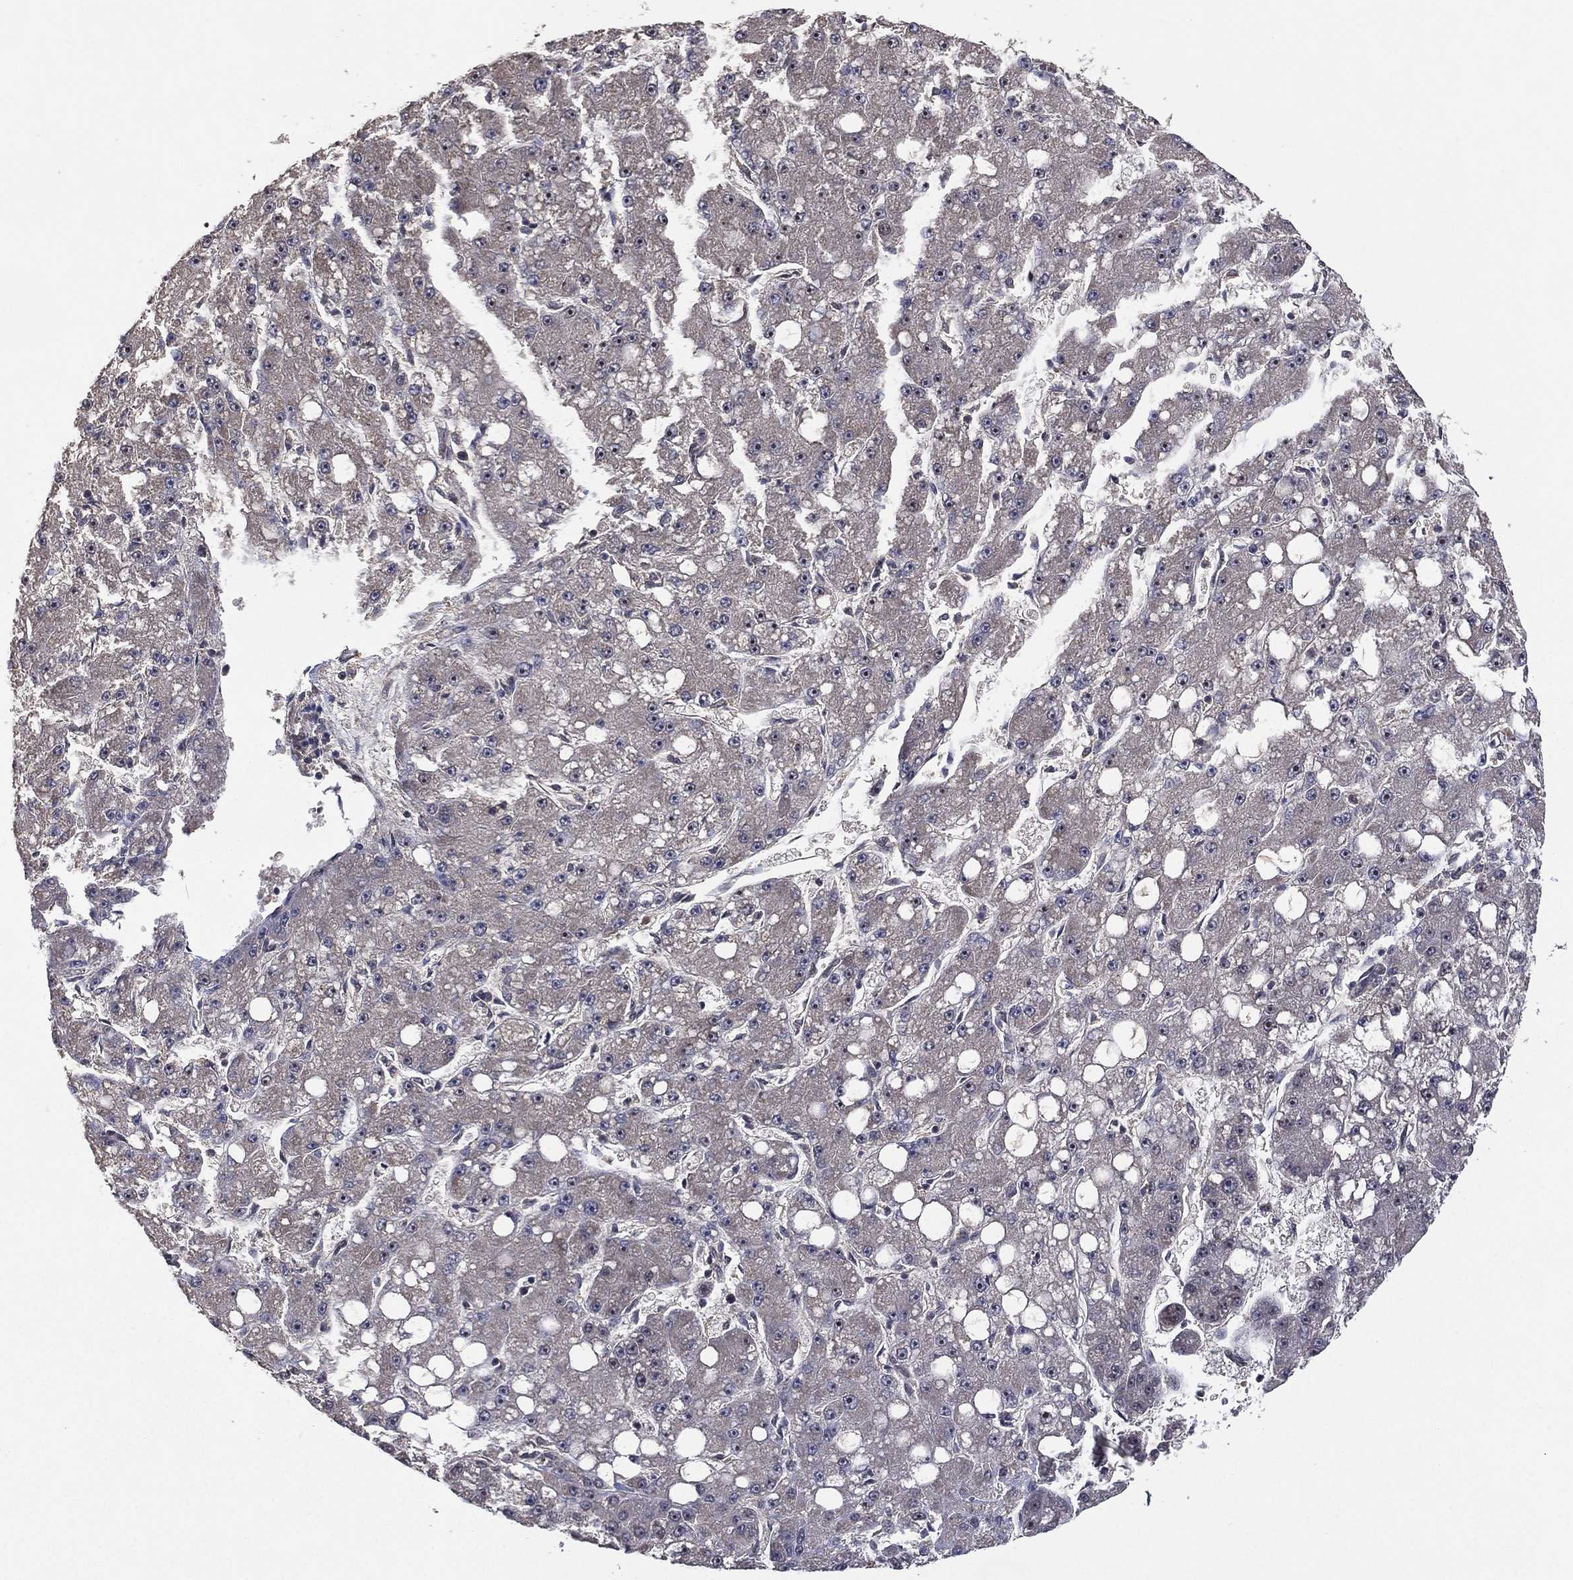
{"staining": {"intensity": "negative", "quantity": "none", "location": "none"}, "tissue": "liver cancer", "cell_type": "Tumor cells", "image_type": "cancer", "snomed": [{"axis": "morphology", "description": "Carcinoma, Hepatocellular, NOS"}, {"axis": "topography", "description": "Liver"}], "caption": "Liver cancer stained for a protein using immunohistochemistry exhibits no staining tumor cells.", "gene": "NELFCD", "patient": {"sex": "male", "age": 67}}